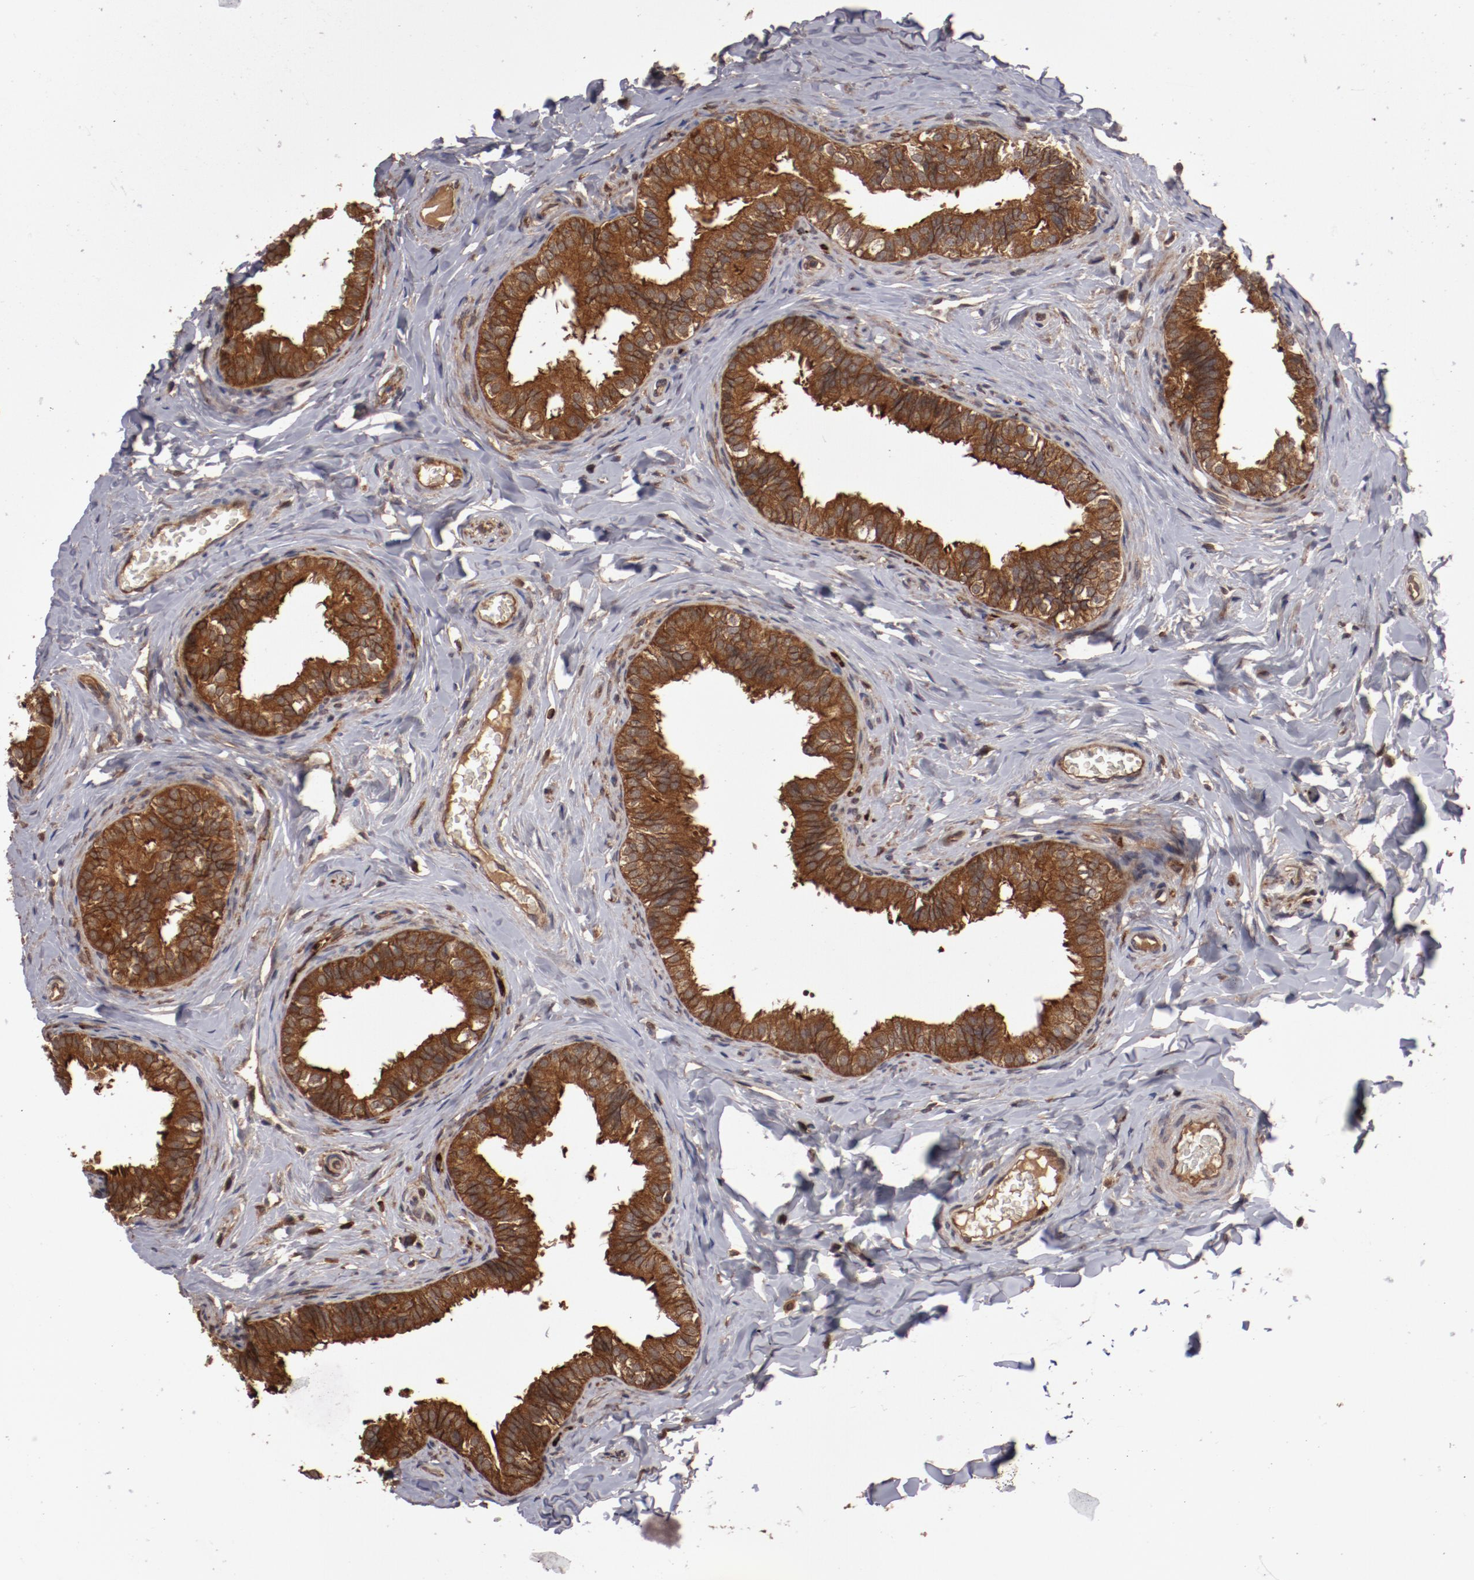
{"staining": {"intensity": "moderate", "quantity": ">75%", "location": "cytoplasmic/membranous"}, "tissue": "epididymis", "cell_type": "Glandular cells", "image_type": "normal", "snomed": [{"axis": "morphology", "description": "Normal tissue, NOS"}, {"axis": "topography", "description": "Soft tissue"}, {"axis": "topography", "description": "Epididymis"}], "caption": "Glandular cells show moderate cytoplasmic/membranous positivity in about >75% of cells in normal epididymis. The protein is stained brown, and the nuclei are stained in blue (DAB (3,3'-diaminobenzidine) IHC with brightfield microscopy, high magnification).", "gene": "RPS6KA6", "patient": {"sex": "male", "age": 26}}